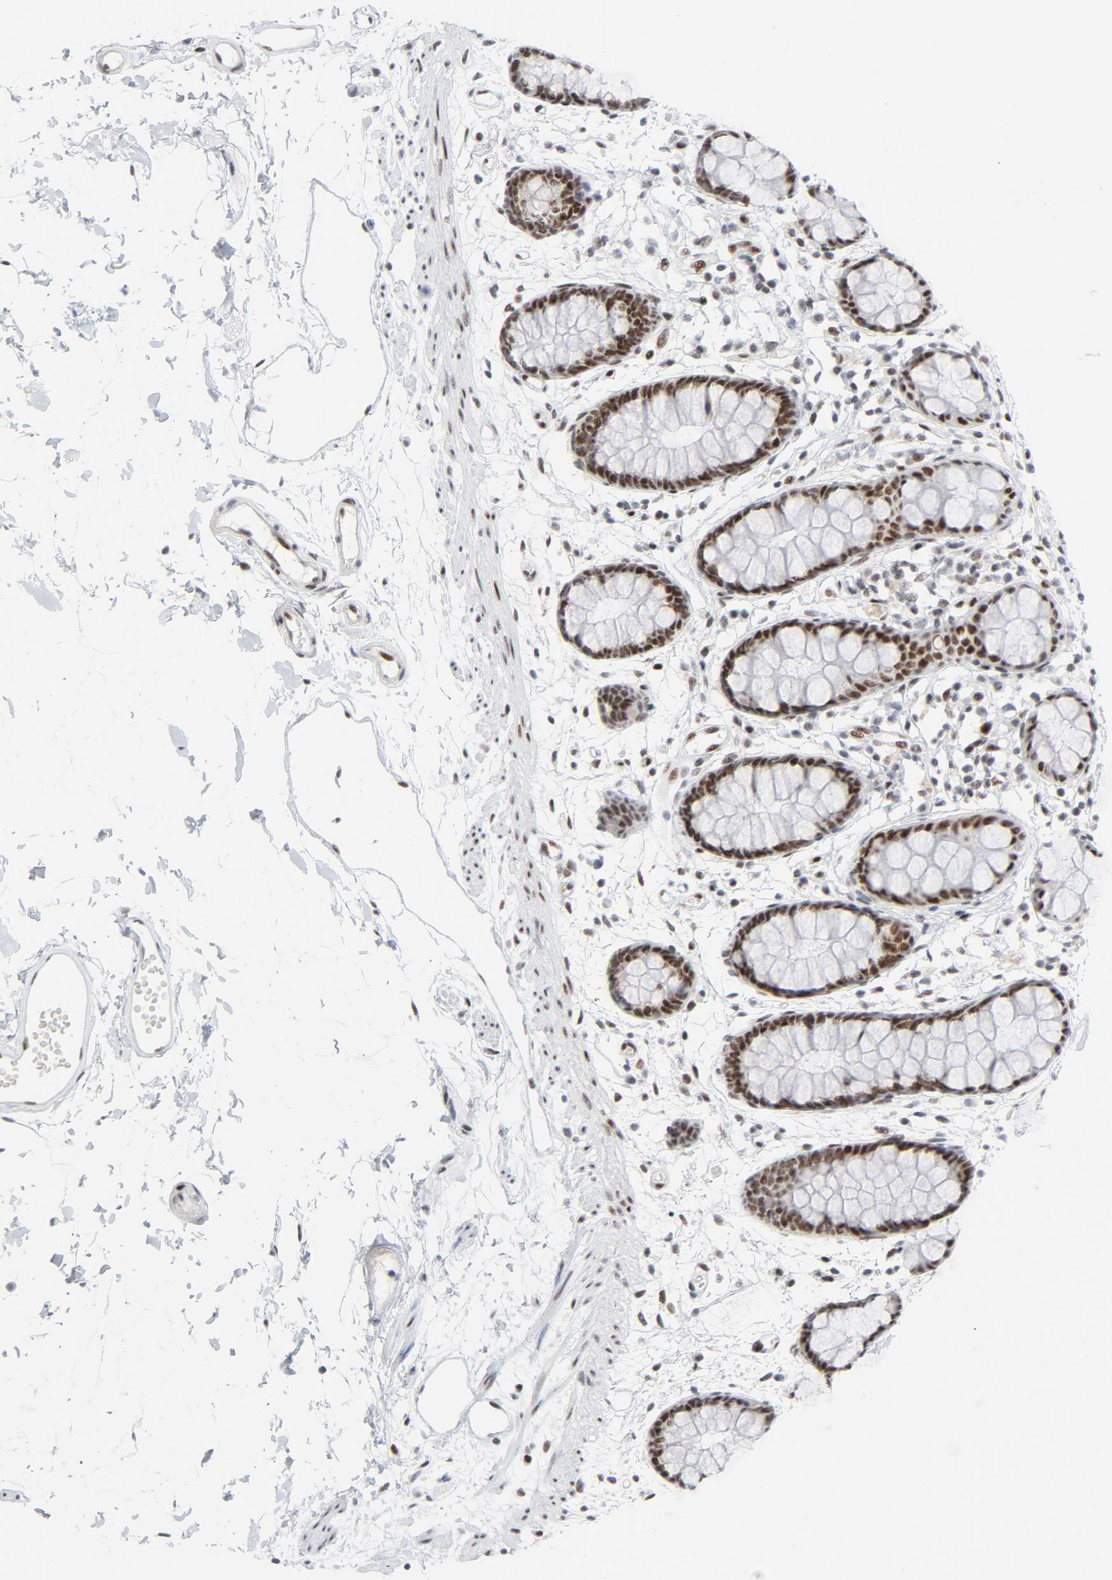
{"staining": {"intensity": "strong", "quantity": ">75%", "location": "nuclear"}, "tissue": "rectum", "cell_type": "Glandular cells", "image_type": "normal", "snomed": [{"axis": "morphology", "description": "Normal tissue, NOS"}, {"axis": "topography", "description": "Rectum"}], "caption": "A high amount of strong nuclear expression is appreciated in approximately >75% of glandular cells in normal rectum. (Stains: DAB (3,3'-diaminobenzidine) in brown, nuclei in blue, Microscopy: brightfield microscopy at high magnification).", "gene": "HSF1", "patient": {"sex": "female", "age": 66}}